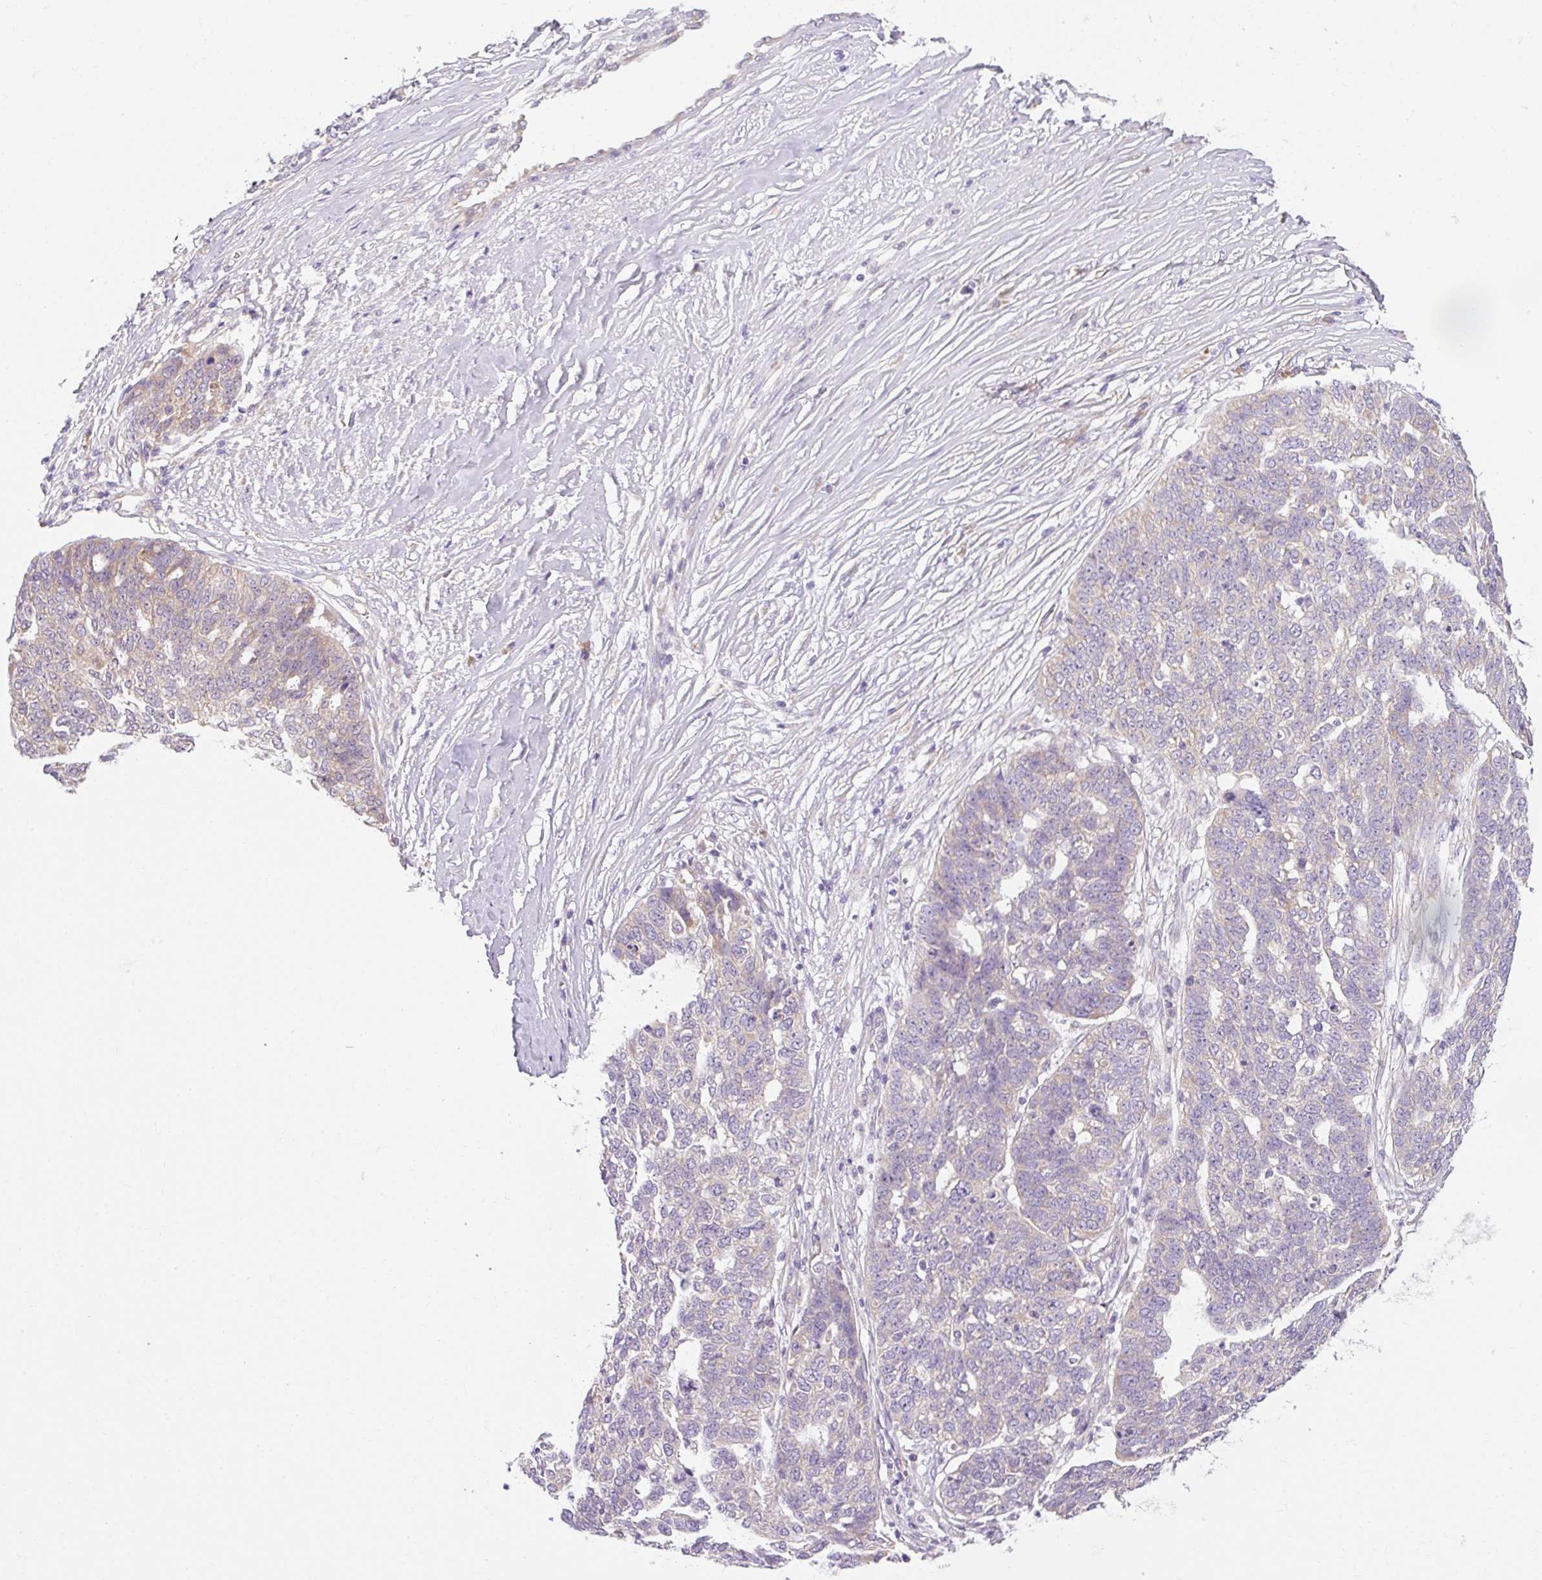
{"staining": {"intensity": "negative", "quantity": "none", "location": "none"}, "tissue": "ovarian cancer", "cell_type": "Tumor cells", "image_type": "cancer", "snomed": [{"axis": "morphology", "description": "Cystadenocarcinoma, serous, NOS"}, {"axis": "topography", "description": "Ovary"}], "caption": "This photomicrograph is of ovarian cancer stained with immunohistochemistry (IHC) to label a protein in brown with the nuclei are counter-stained blue. There is no staining in tumor cells.", "gene": "RPL18A", "patient": {"sex": "female", "age": 59}}